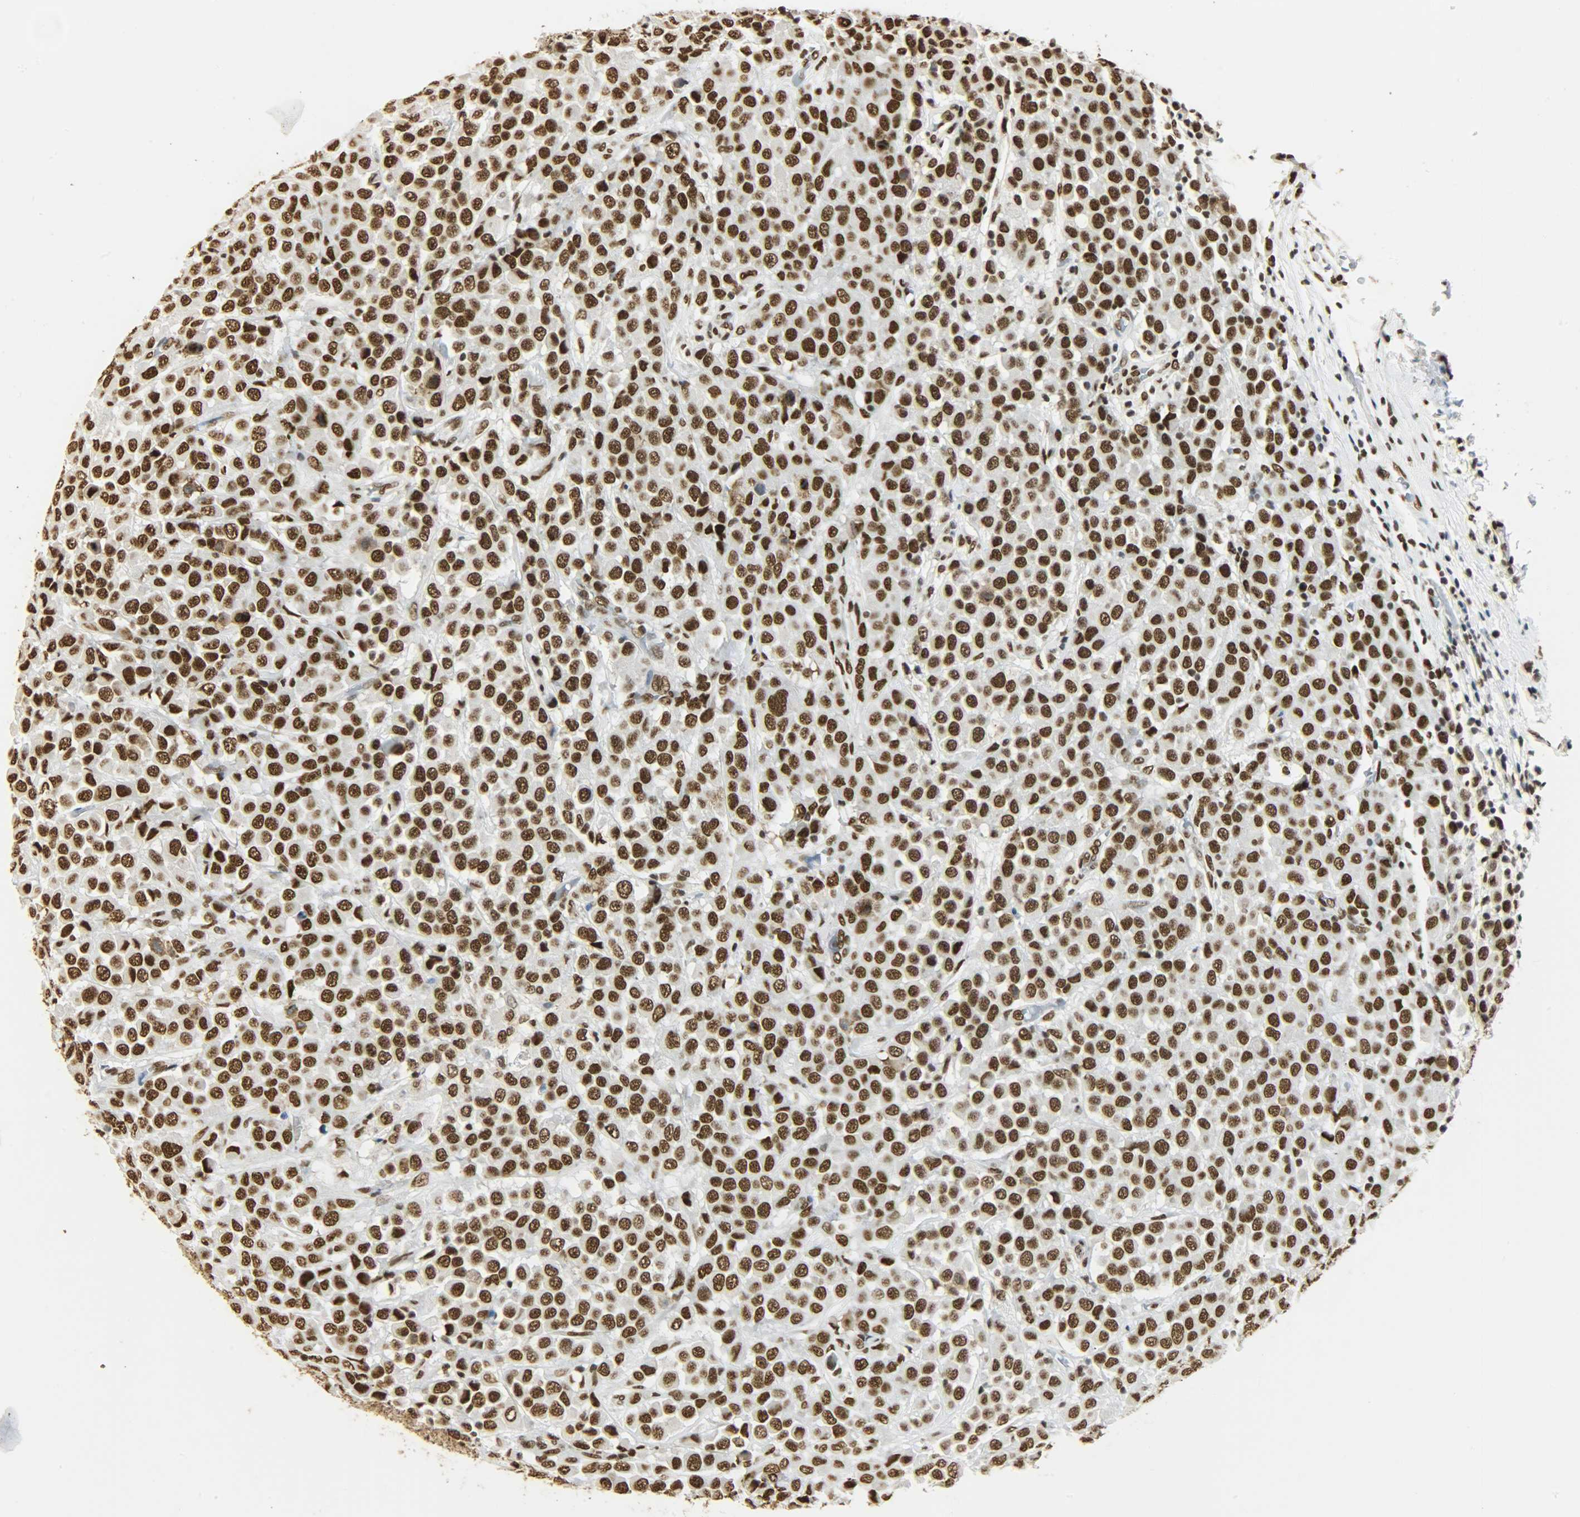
{"staining": {"intensity": "strong", "quantity": ">75%", "location": "nuclear"}, "tissue": "breast cancer", "cell_type": "Tumor cells", "image_type": "cancer", "snomed": [{"axis": "morphology", "description": "Duct carcinoma"}, {"axis": "topography", "description": "Breast"}], "caption": "Immunohistochemistry (IHC) photomicrograph of neoplastic tissue: human breast cancer (invasive ductal carcinoma) stained using immunohistochemistry (IHC) exhibits high levels of strong protein expression localized specifically in the nuclear of tumor cells, appearing as a nuclear brown color.", "gene": "KHDRBS1", "patient": {"sex": "female", "age": 61}}